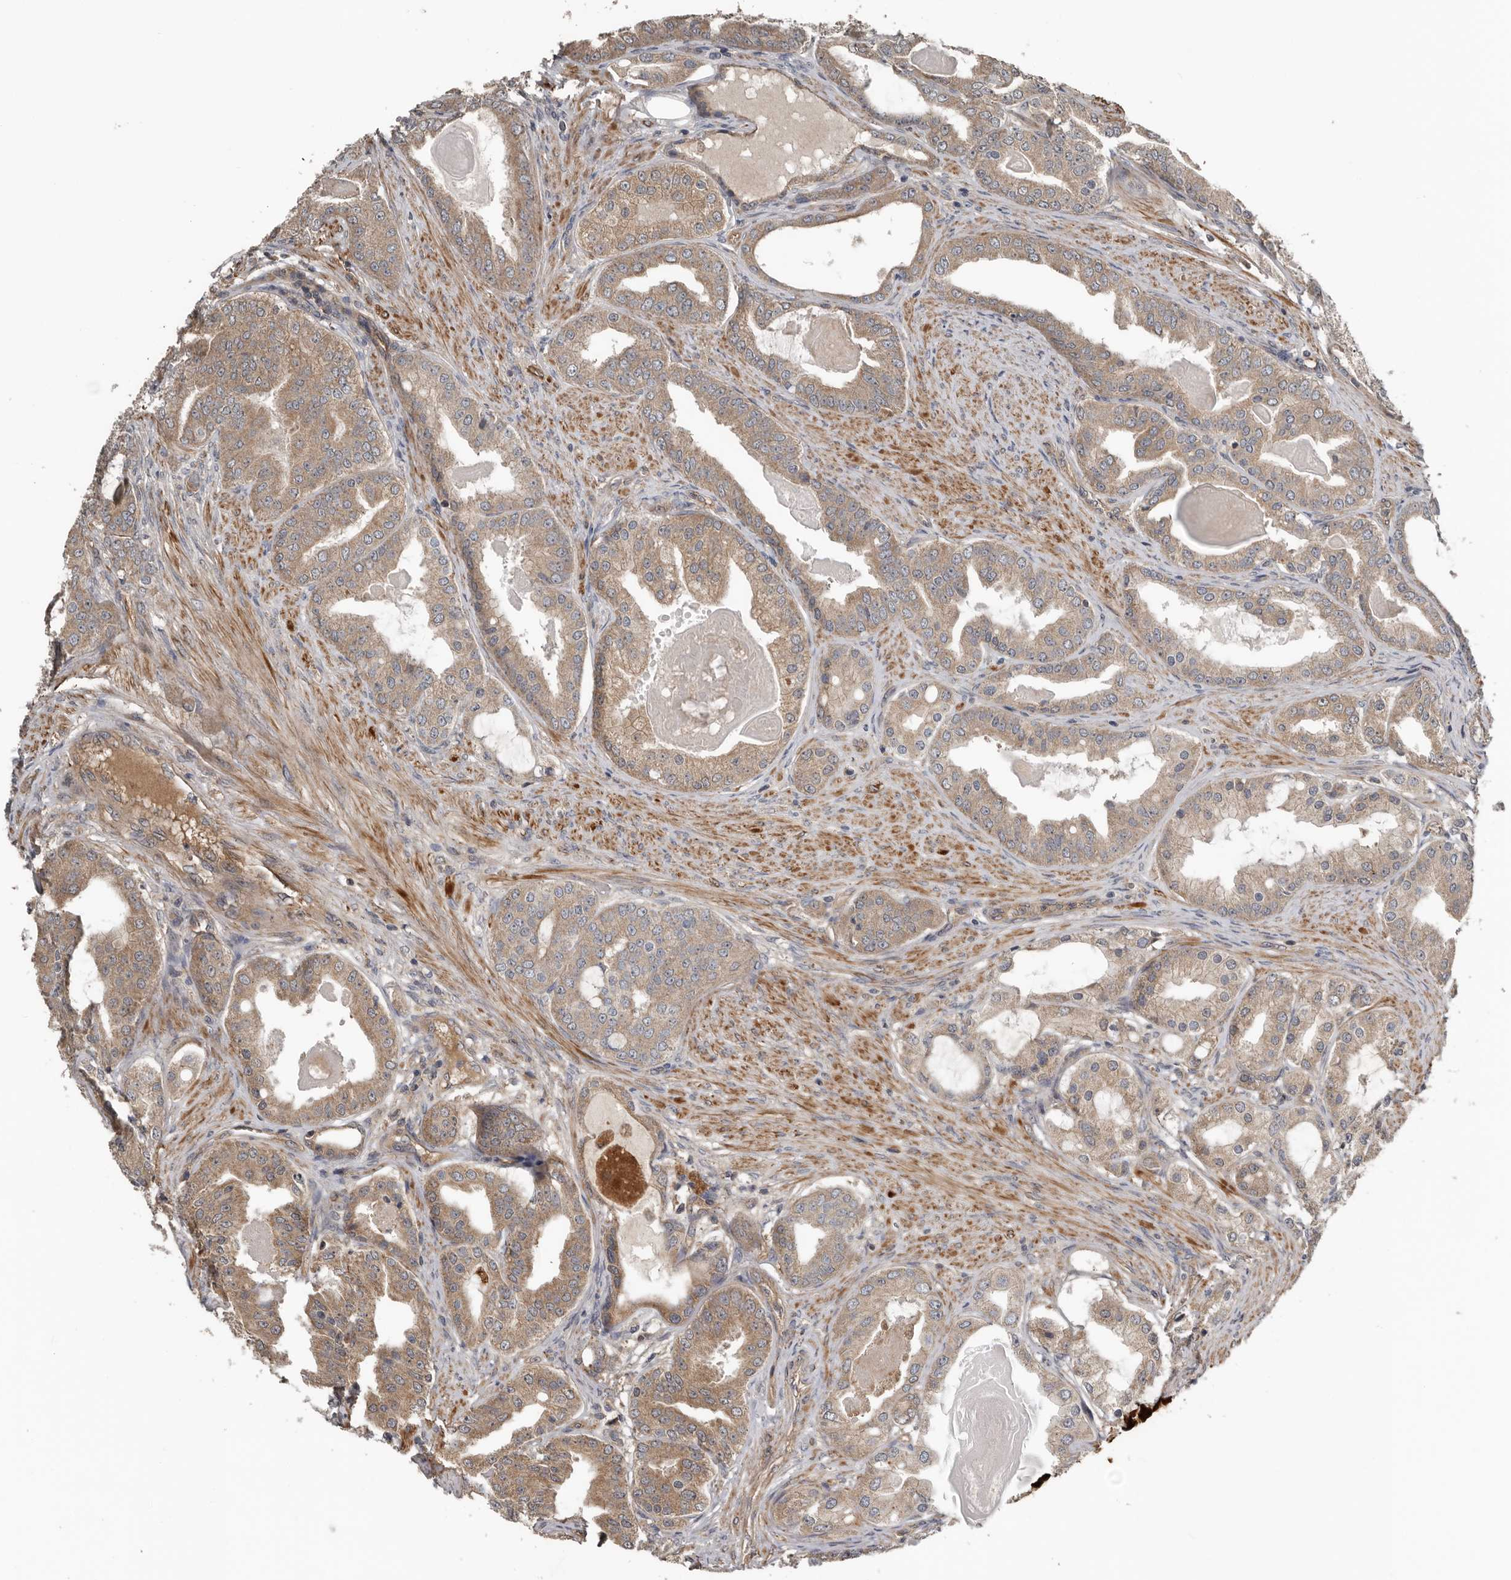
{"staining": {"intensity": "weak", "quantity": ">75%", "location": "cytoplasmic/membranous"}, "tissue": "prostate cancer", "cell_type": "Tumor cells", "image_type": "cancer", "snomed": [{"axis": "morphology", "description": "Adenocarcinoma, High grade"}, {"axis": "topography", "description": "Prostate"}], "caption": "DAB (3,3'-diaminobenzidine) immunohistochemical staining of human prostate cancer displays weak cytoplasmic/membranous protein positivity in approximately >75% of tumor cells.", "gene": "DNAJB4", "patient": {"sex": "male", "age": 60}}